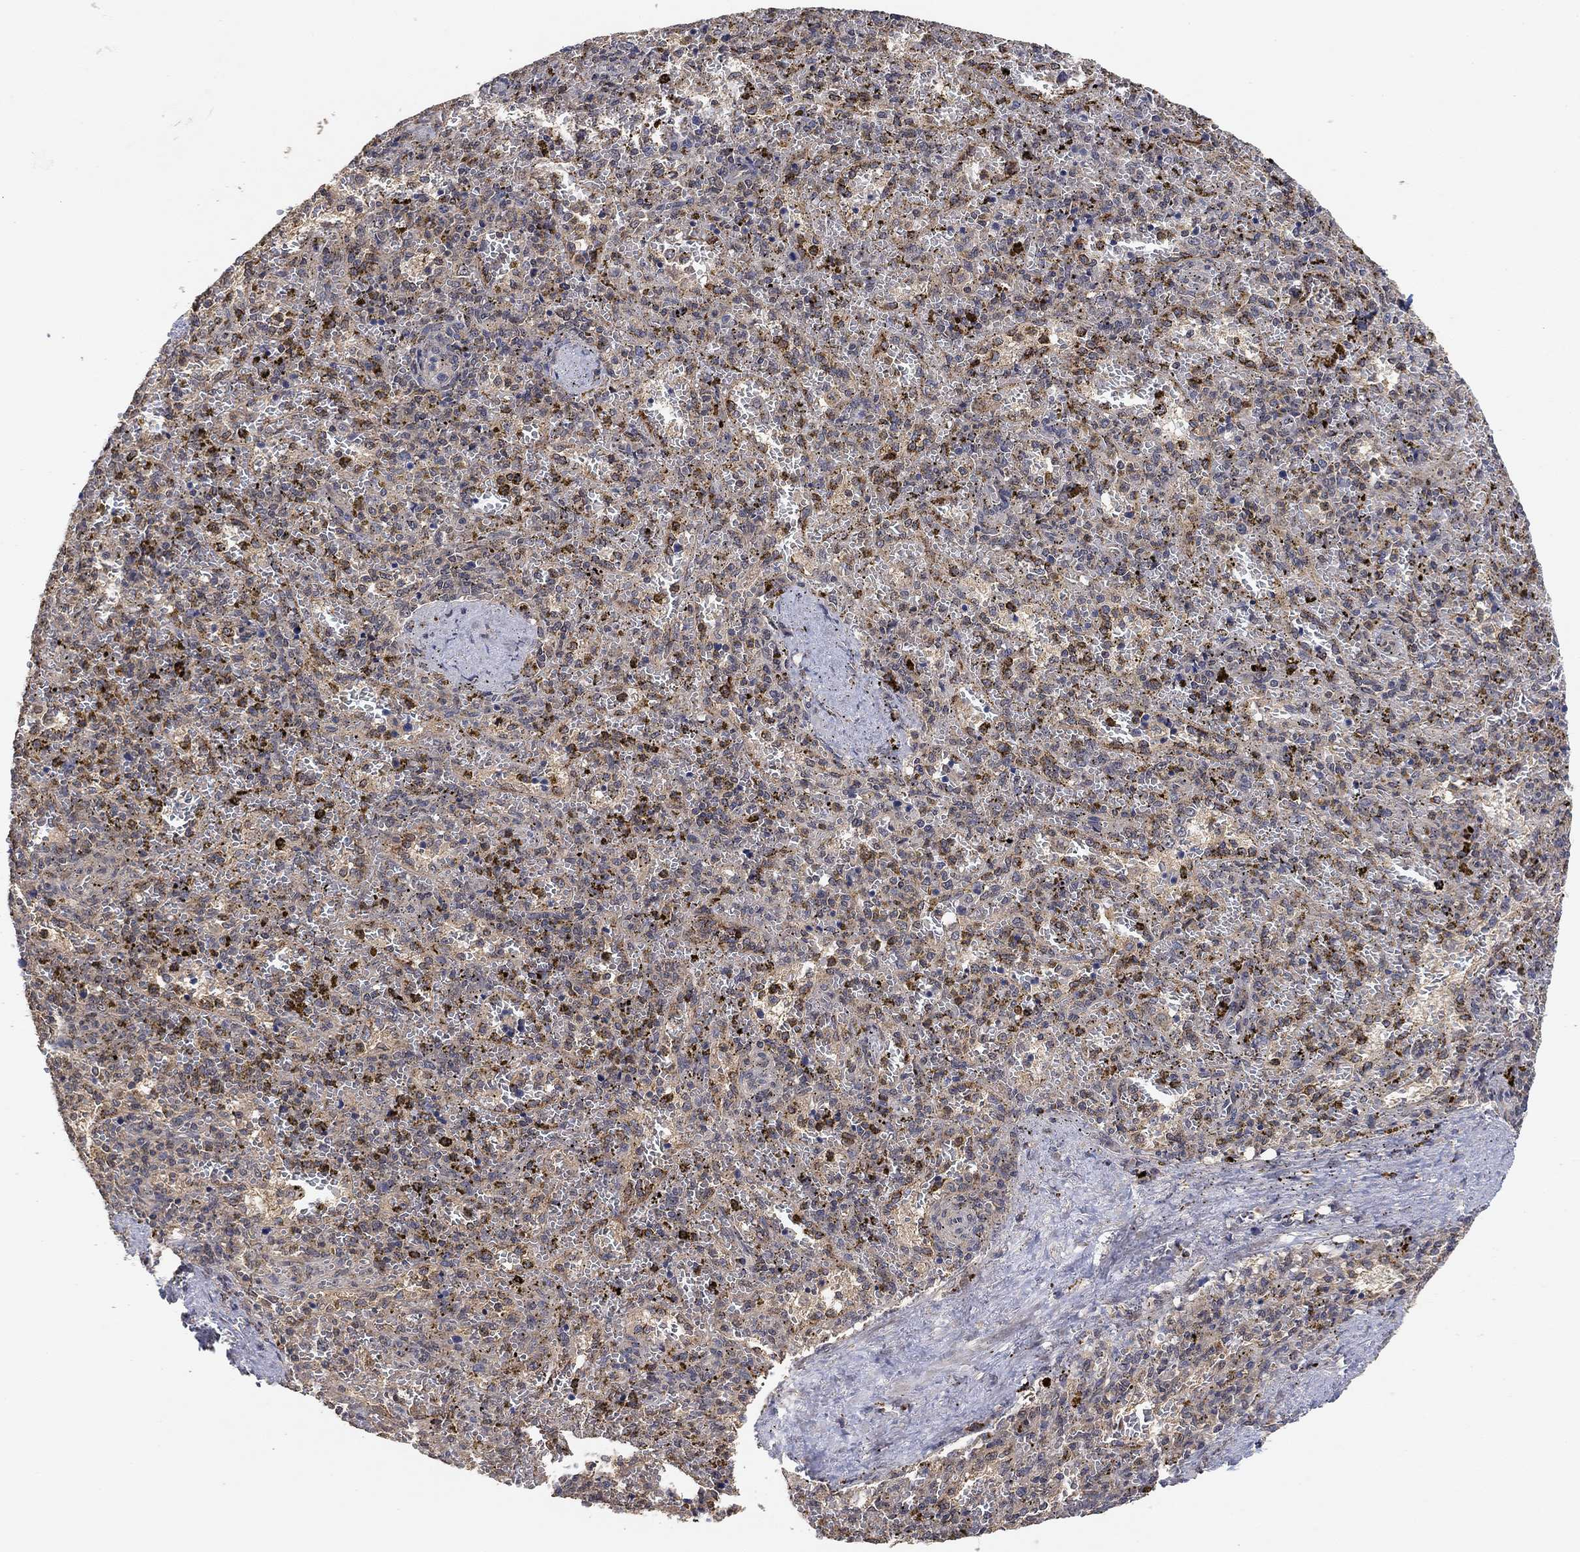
{"staining": {"intensity": "negative", "quantity": "none", "location": "none"}, "tissue": "spleen", "cell_type": "Cells in red pulp", "image_type": "normal", "snomed": [{"axis": "morphology", "description": "Normal tissue, NOS"}, {"axis": "topography", "description": "Spleen"}], "caption": "Immunohistochemistry (IHC) of benign spleen displays no expression in cells in red pulp. (DAB IHC with hematoxylin counter stain).", "gene": "CCDC43", "patient": {"sex": "female", "age": 50}}